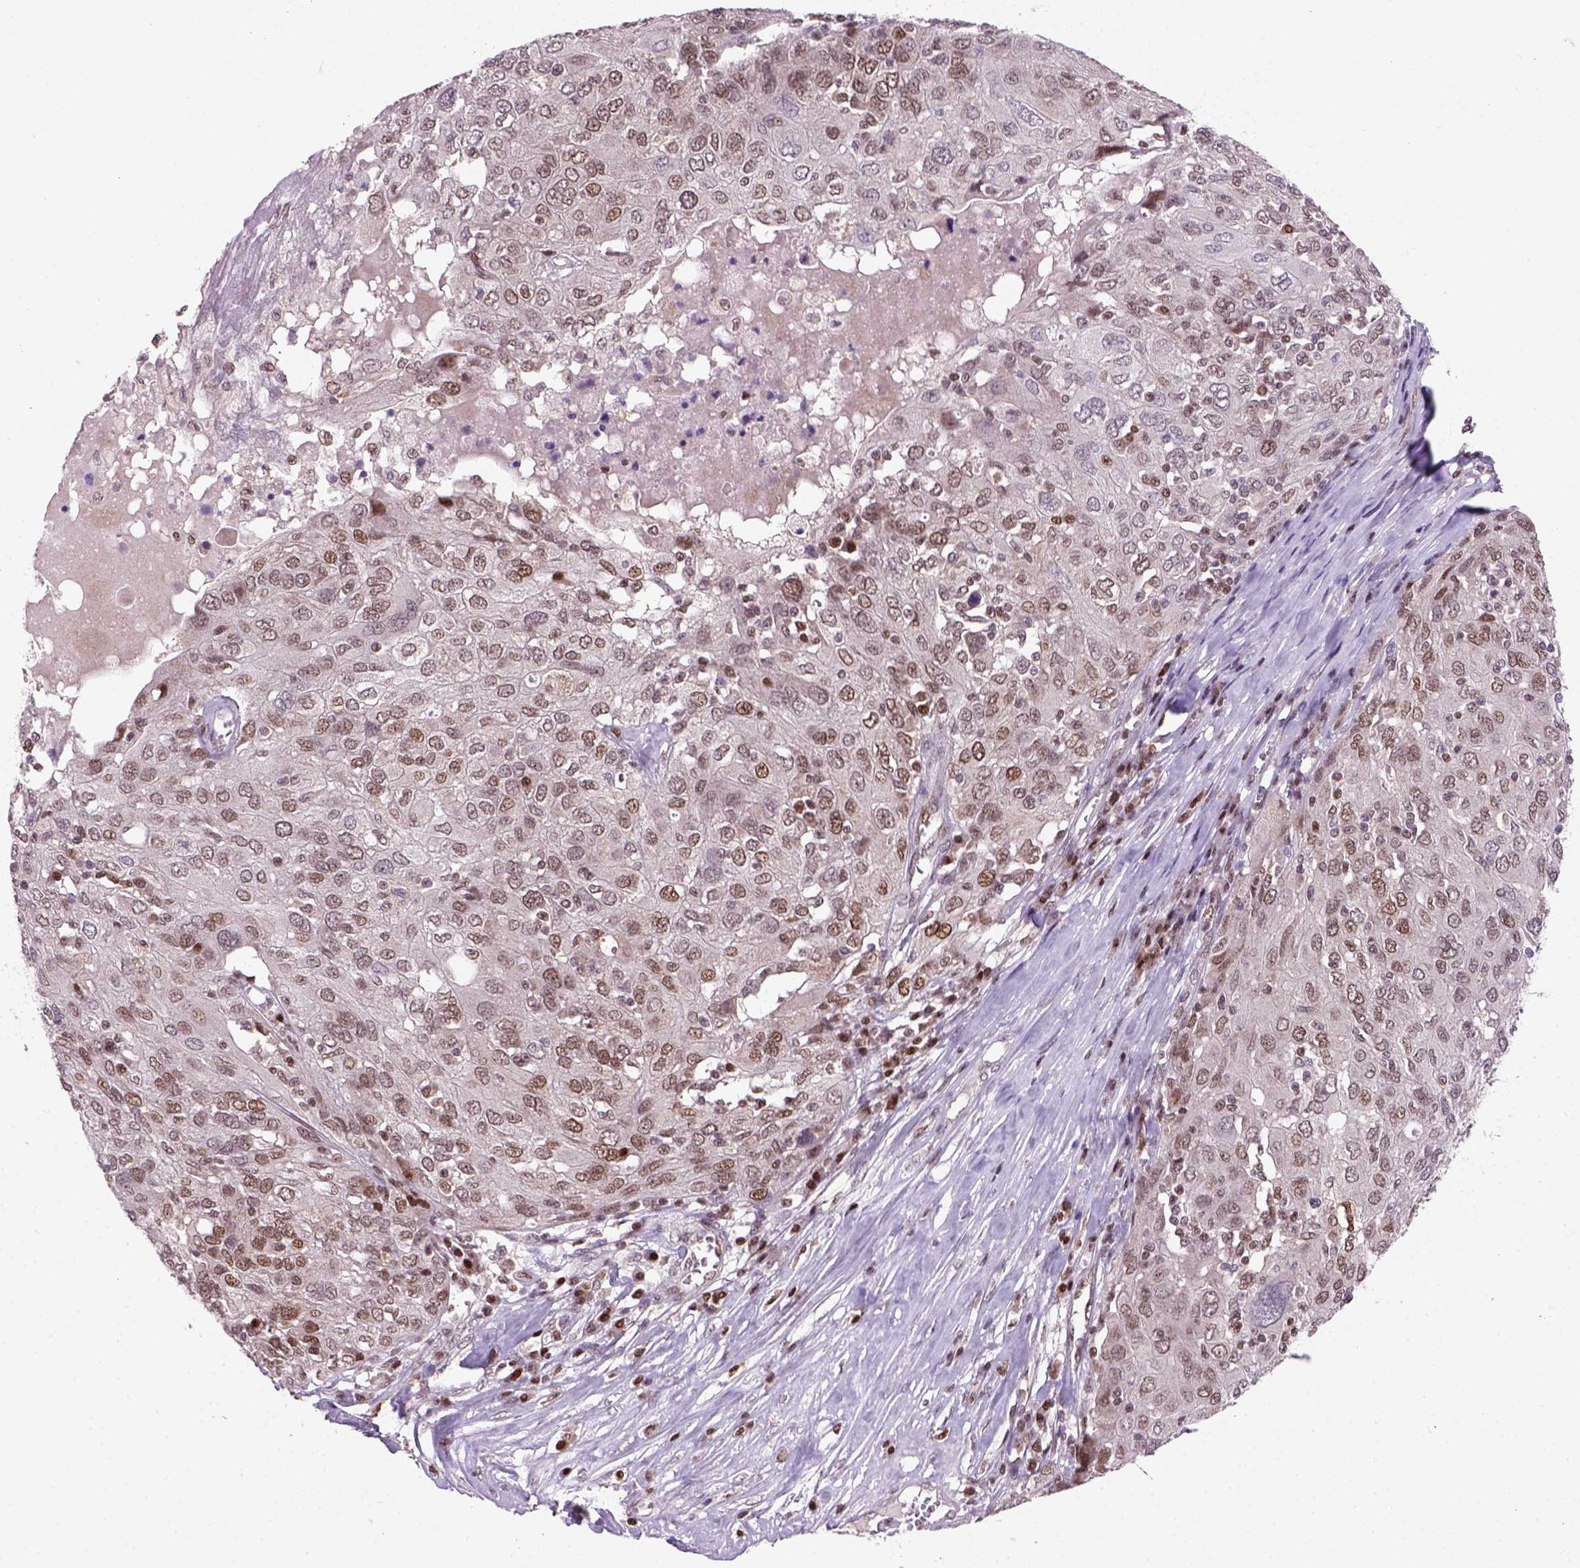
{"staining": {"intensity": "moderate", "quantity": ">75%", "location": "nuclear"}, "tissue": "ovarian cancer", "cell_type": "Tumor cells", "image_type": "cancer", "snomed": [{"axis": "morphology", "description": "Carcinoma, endometroid"}, {"axis": "topography", "description": "Ovary"}], "caption": "IHC (DAB) staining of endometroid carcinoma (ovarian) shows moderate nuclear protein staining in approximately >75% of tumor cells.", "gene": "MGMT", "patient": {"sex": "female", "age": 50}}